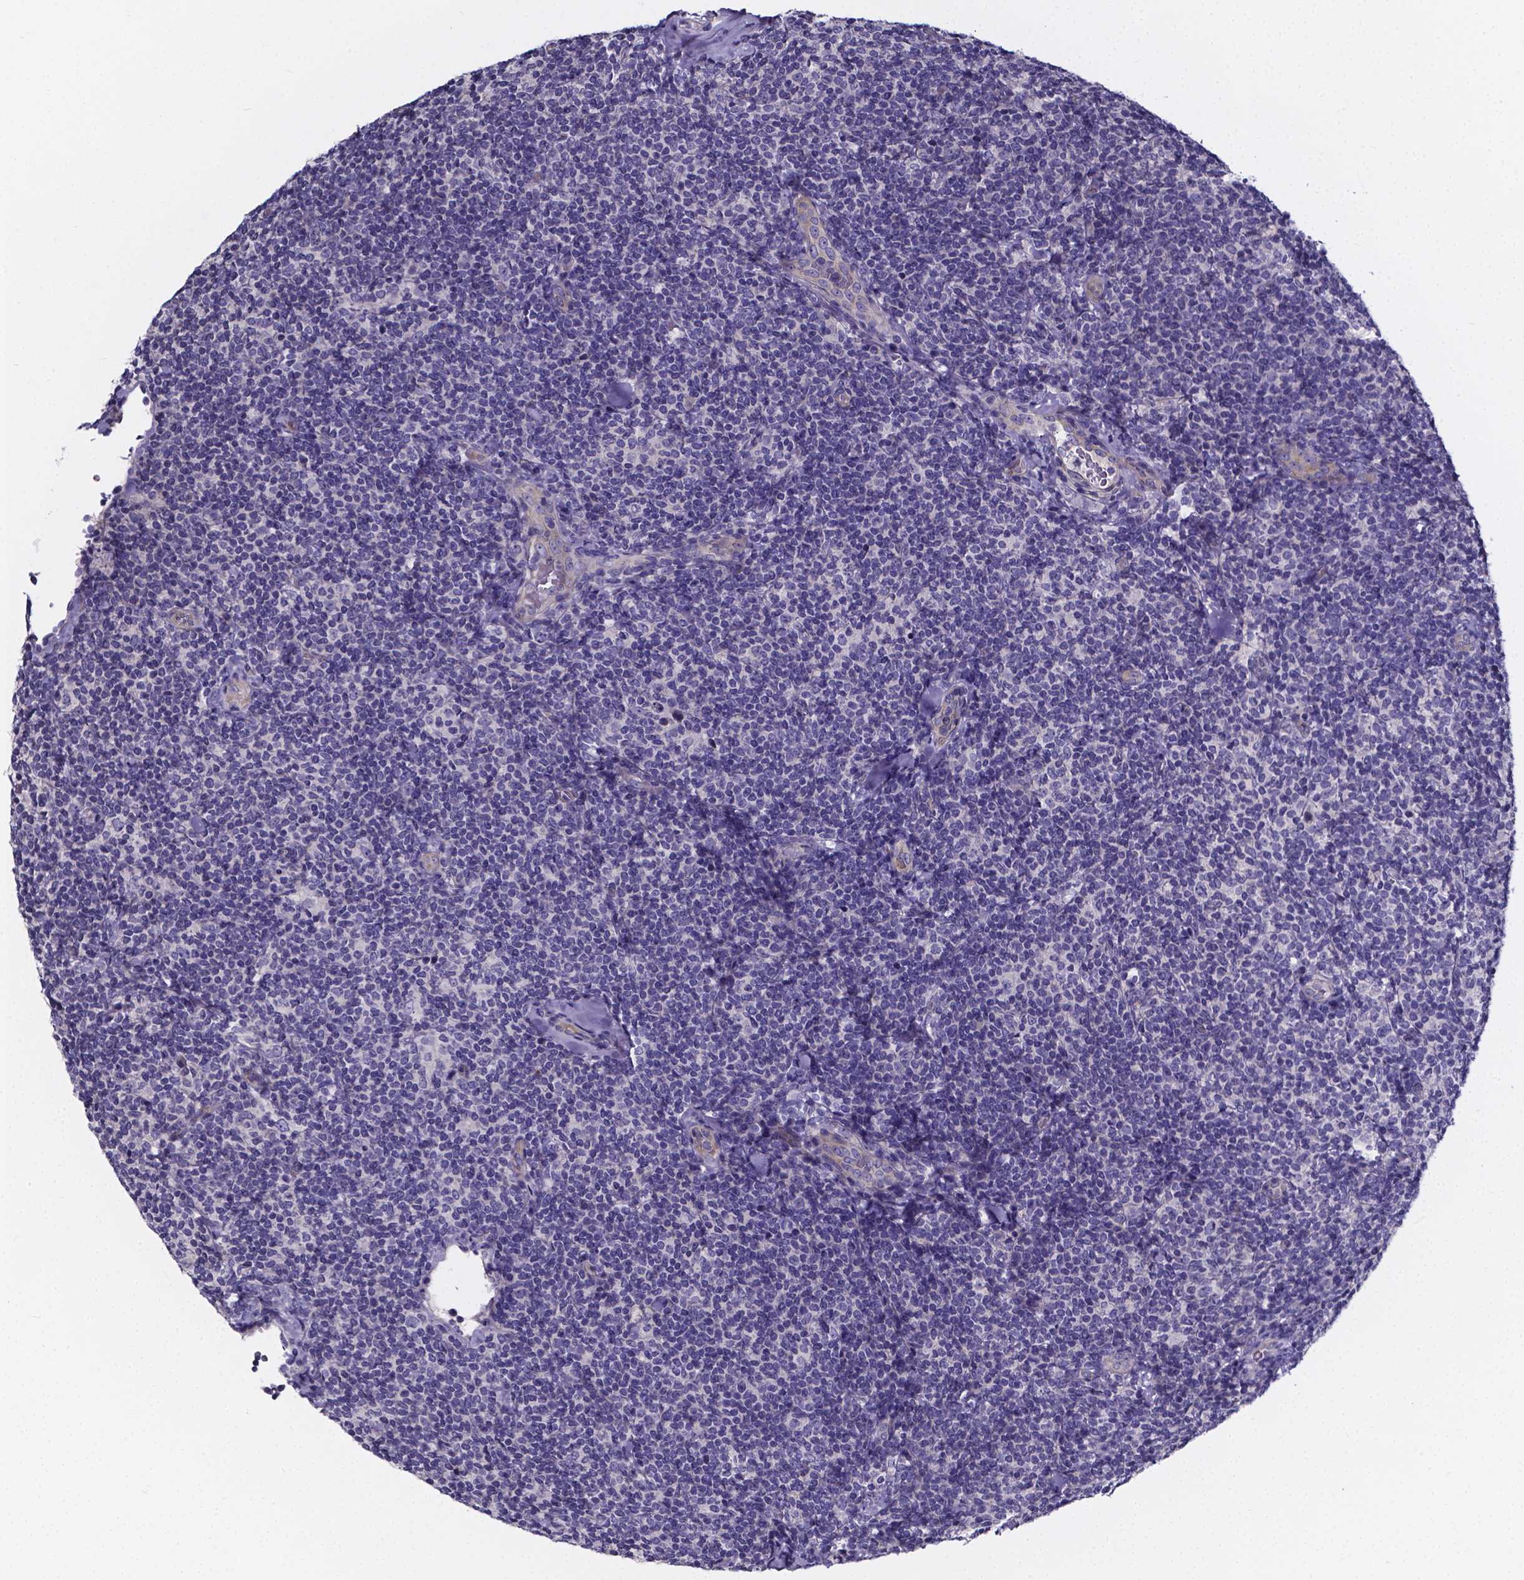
{"staining": {"intensity": "negative", "quantity": "none", "location": "none"}, "tissue": "lymphoma", "cell_type": "Tumor cells", "image_type": "cancer", "snomed": [{"axis": "morphology", "description": "Malignant lymphoma, non-Hodgkin's type, Low grade"}, {"axis": "topography", "description": "Lymph node"}], "caption": "Tumor cells are negative for protein expression in human malignant lymphoma, non-Hodgkin's type (low-grade). The staining was performed using DAB (3,3'-diaminobenzidine) to visualize the protein expression in brown, while the nuclei were stained in blue with hematoxylin (Magnification: 20x).", "gene": "CACNG8", "patient": {"sex": "female", "age": 56}}